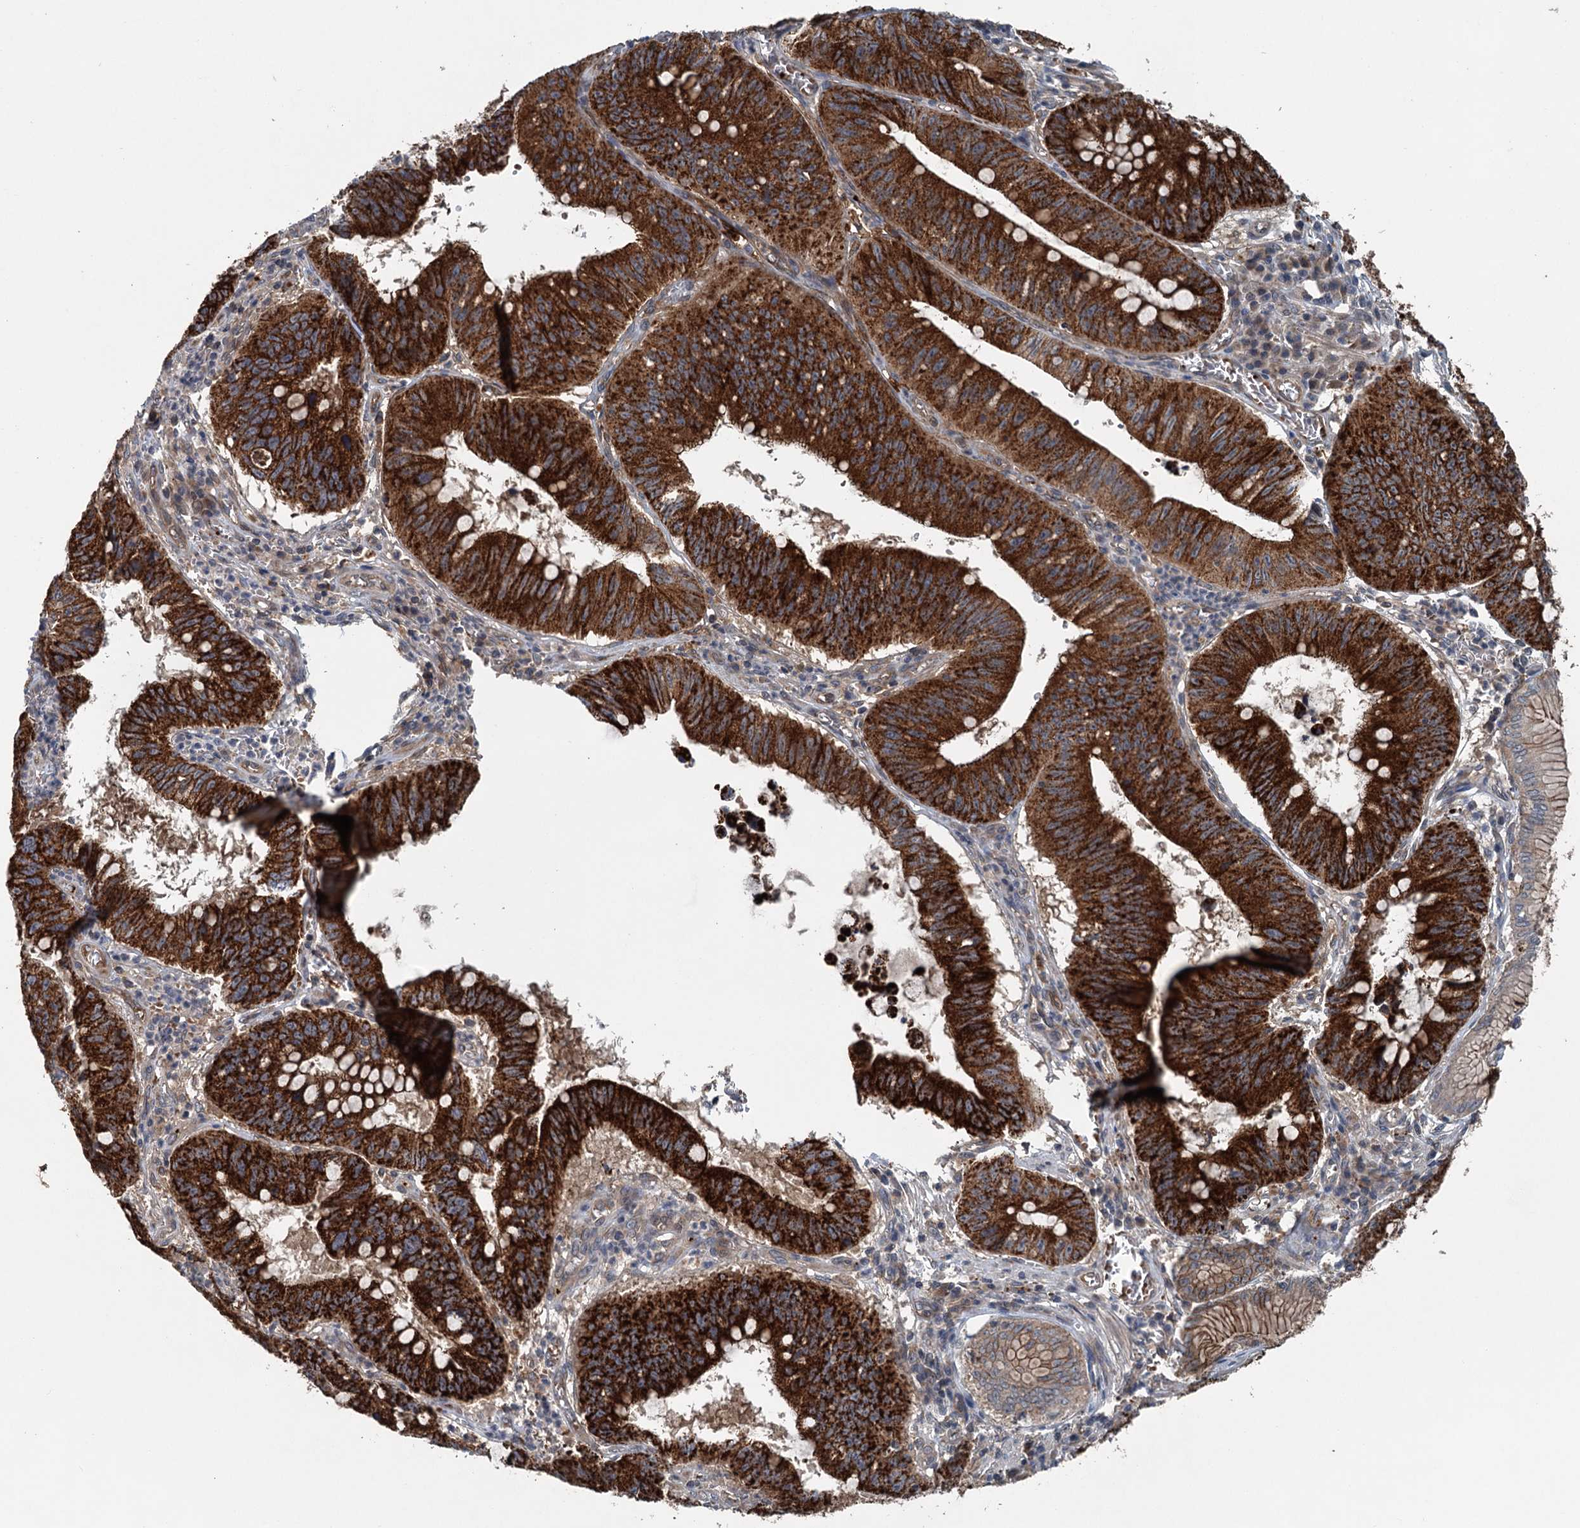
{"staining": {"intensity": "strong", "quantity": ">75%", "location": "cytoplasmic/membranous"}, "tissue": "stomach cancer", "cell_type": "Tumor cells", "image_type": "cancer", "snomed": [{"axis": "morphology", "description": "Adenocarcinoma, NOS"}, {"axis": "topography", "description": "Stomach"}], "caption": "Immunohistochemical staining of human stomach cancer demonstrates high levels of strong cytoplasmic/membranous protein positivity in about >75% of tumor cells.", "gene": "N4BP2L2", "patient": {"sex": "male", "age": 59}}